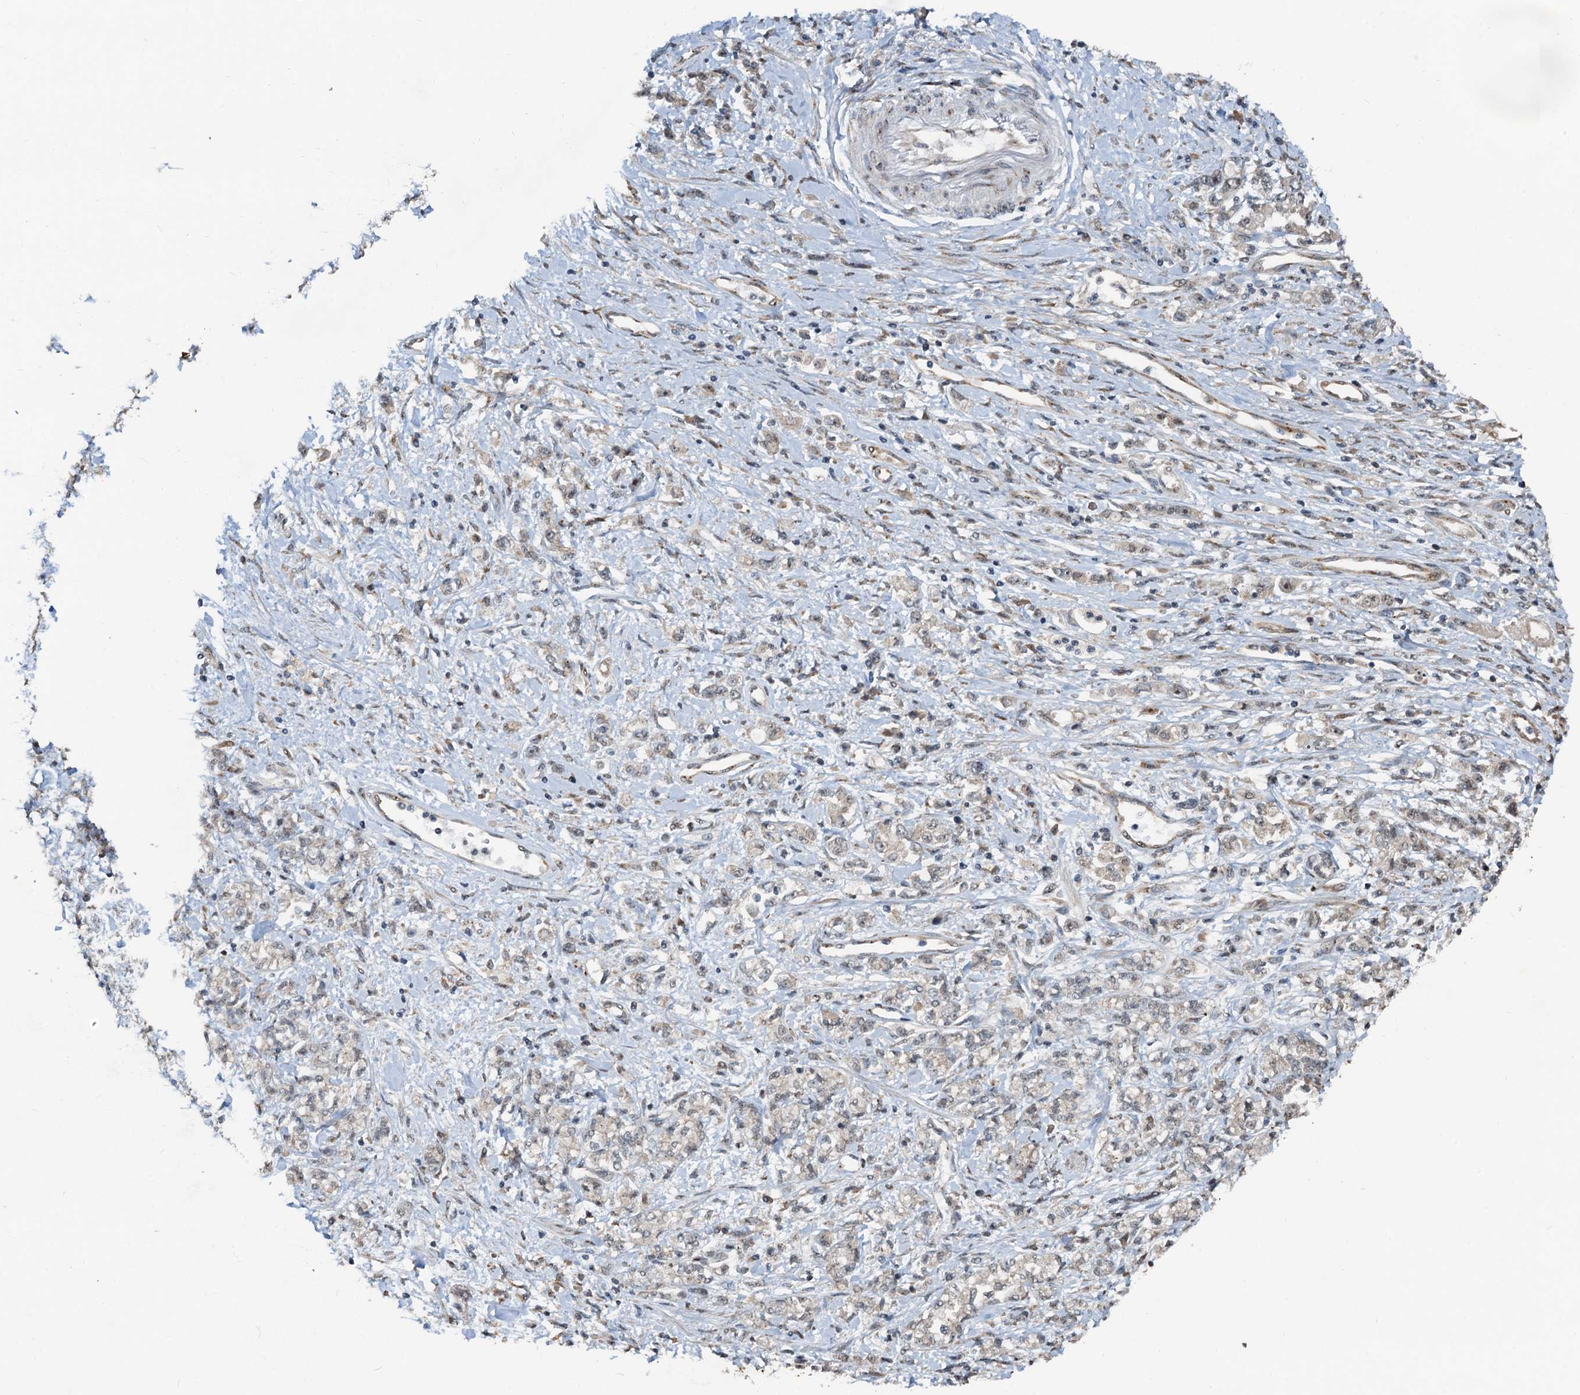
{"staining": {"intensity": "weak", "quantity": "25%-75%", "location": "cytoplasmic/membranous"}, "tissue": "stomach cancer", "cell_type": "Tumor cells", "image_type": "cancer", "snomed": [{"axis": "morphology", "description": "Adenocarcinoma, NOS"}, {"axis": "topography", "description": "Stomach"}], "caption": "Tumor cells display low levels of weak cytoplasmic/membranous expression in about 25%-75% of cells in stomach adenocarcinoma.", "gene": "CEP68", "patient": {"sex": "female", "age": 76}}